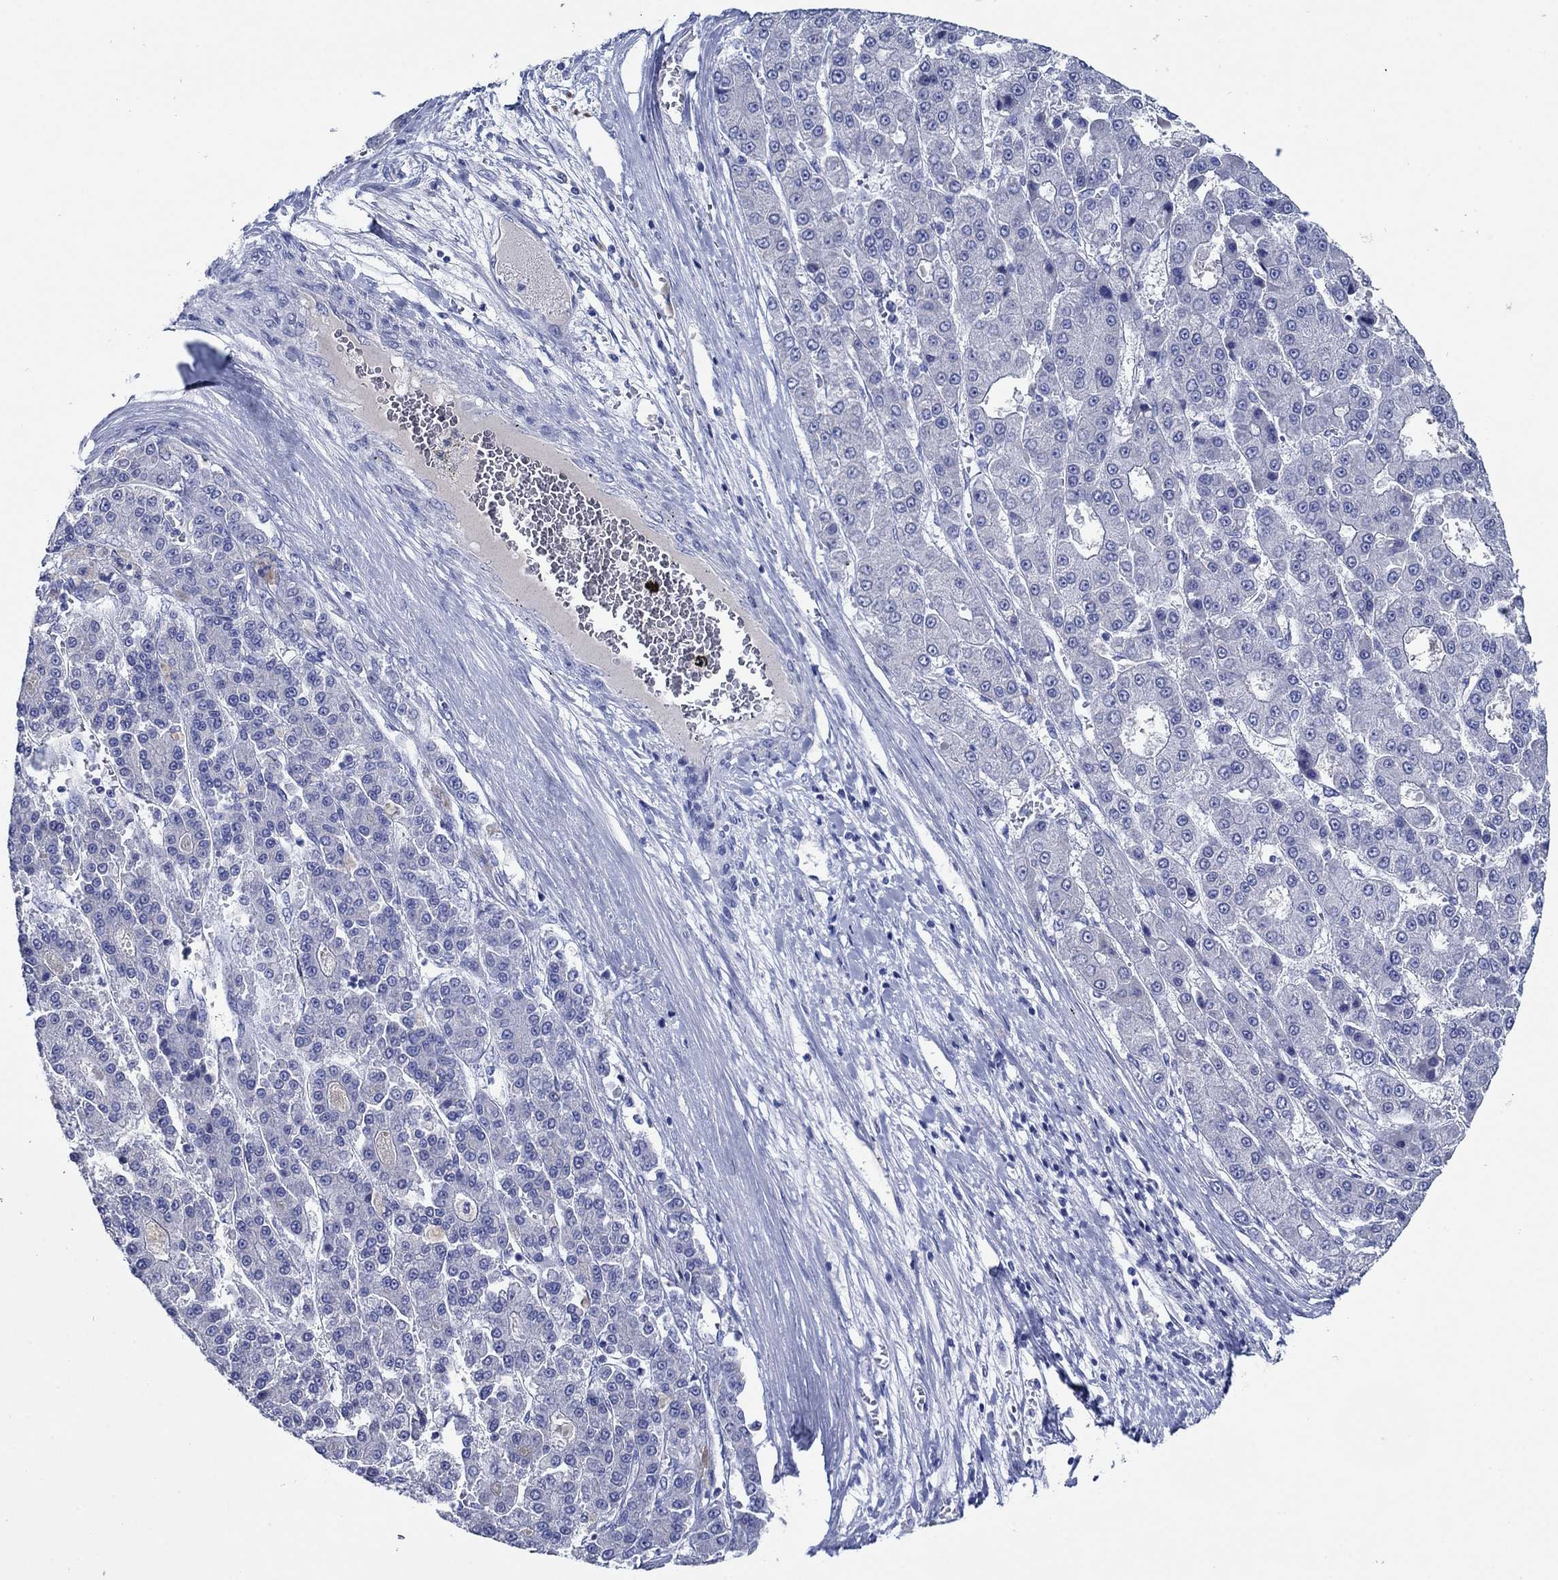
{"staining": {"intensity": "negative", "quantity": "none", "location": "none"}, "tissue": "liver cancer", "cell_type": "Tumor cells", "image_type": "cancer", "snomed": [{"axis": "morphology", "description": "Carcinoma, Hepatocellular, NOS"}, {"axis": "topography", "description": "Liver"}], "caption": "Tumor cells are negative for protein expression in human hepatocellular carcinoma (liver). The staining was performed using DAB (3,3'-diaminobenzidine) to visualize the protein expression in brown, while the nuclei were stained in blue with hematoxylin (Magnification: 20x).", "gene": "TRIM16", "patient": {"sex": "male", "age": 70}}